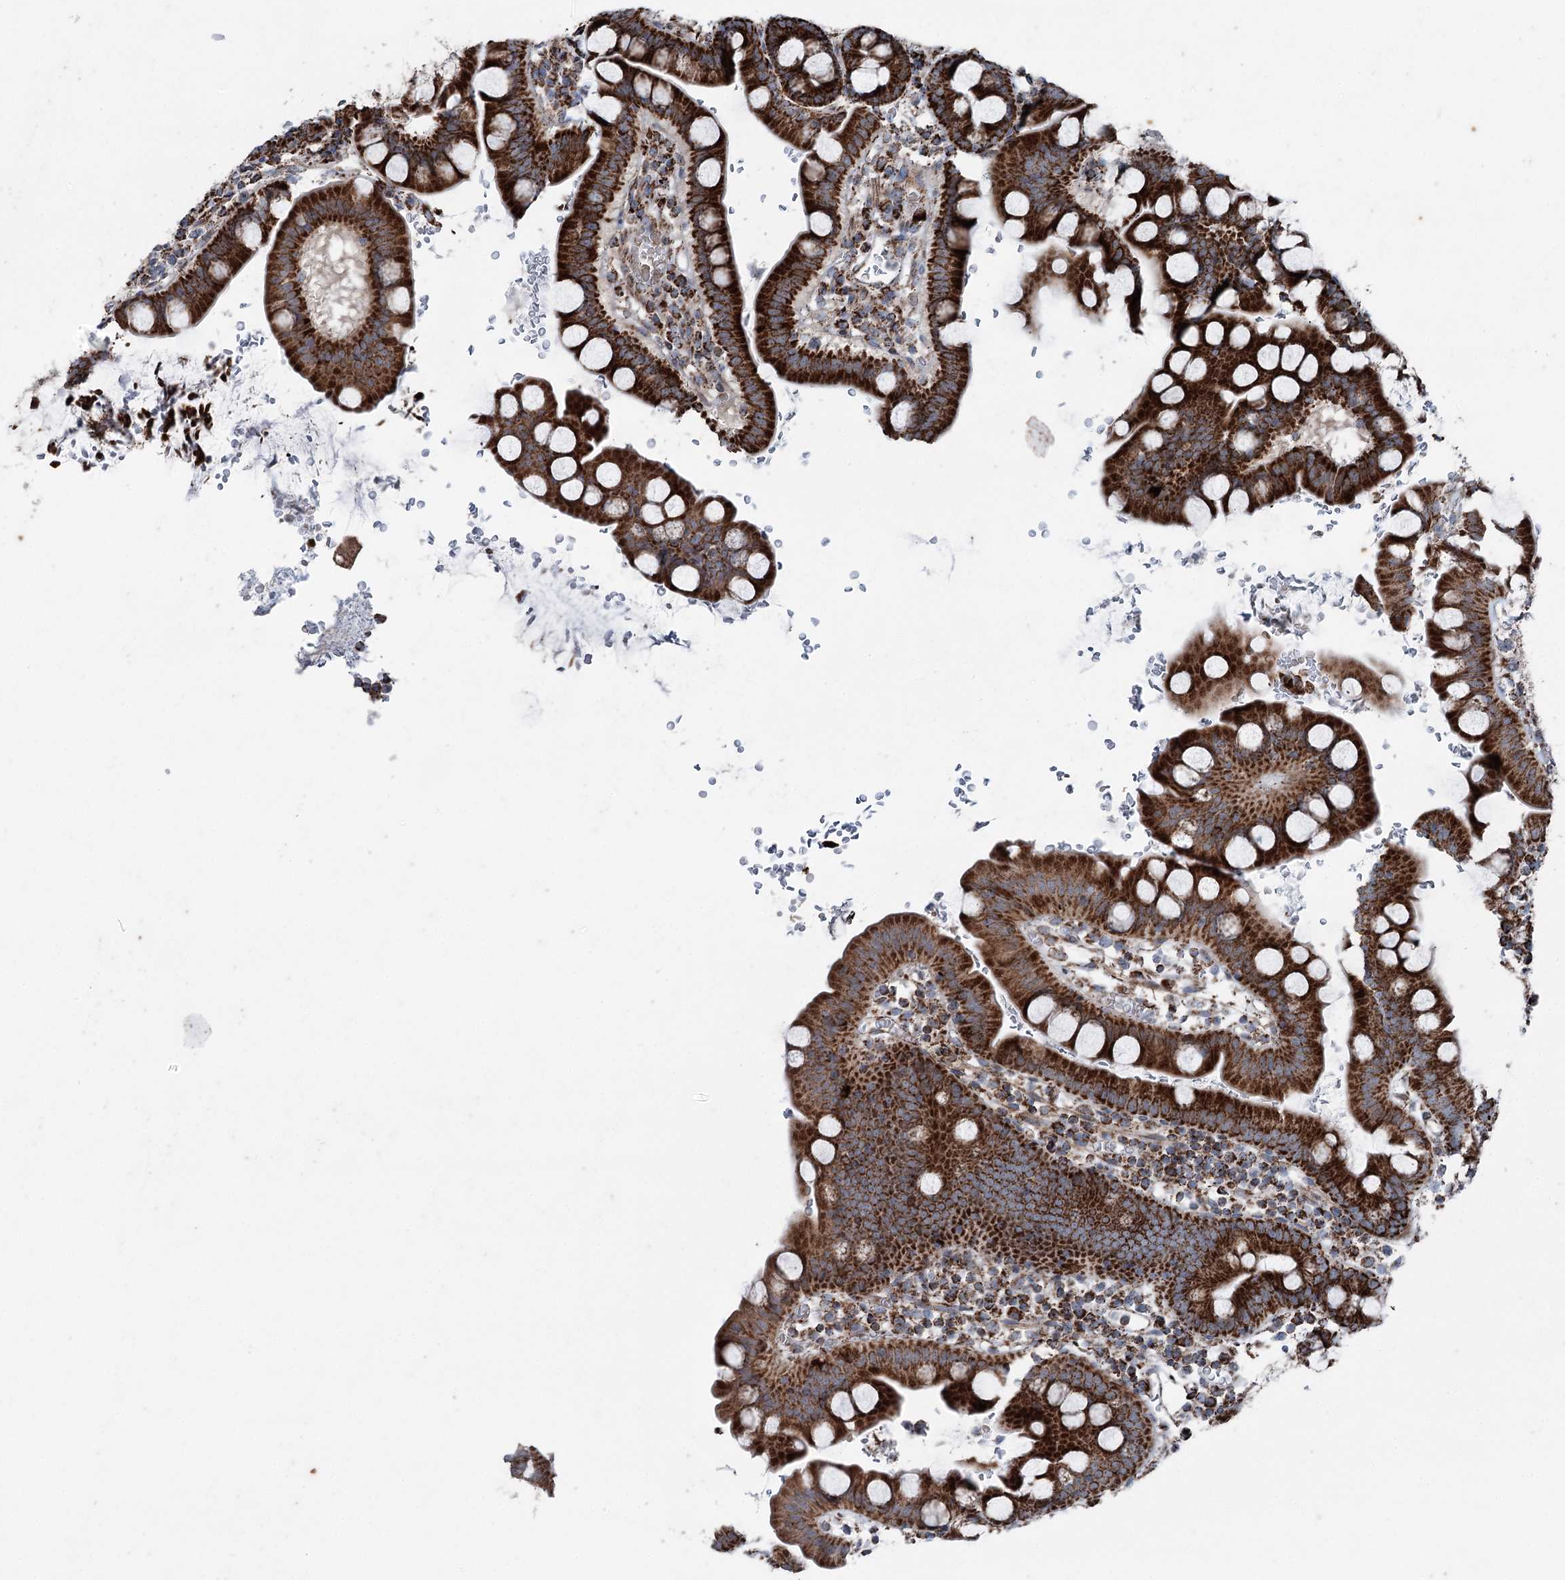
{"staining": {"intensity": "strong", "quantity": ">75%", "location": "cytoplasmic/membranous"}, "tissue": "small intestine", "cell_type": "Glandular cells", "image_type": "normal", "snomed": [{"axis": "morphology", "description": "Normal tissue, NOS"}, {"axis": "topography", "description": "Stomach, upper"}, {"axis": "topography", "description": "Stomach, lower"}, {"axis": "topography", "description": "Small intestine"}], "caption": "Protein staining shows strong cytoplasmic/membranous positivity in about >75% of glandular cells in unremarkable small intestine.", "gene": "UCN3", "patient": {"sex": "male", "age": 68}}